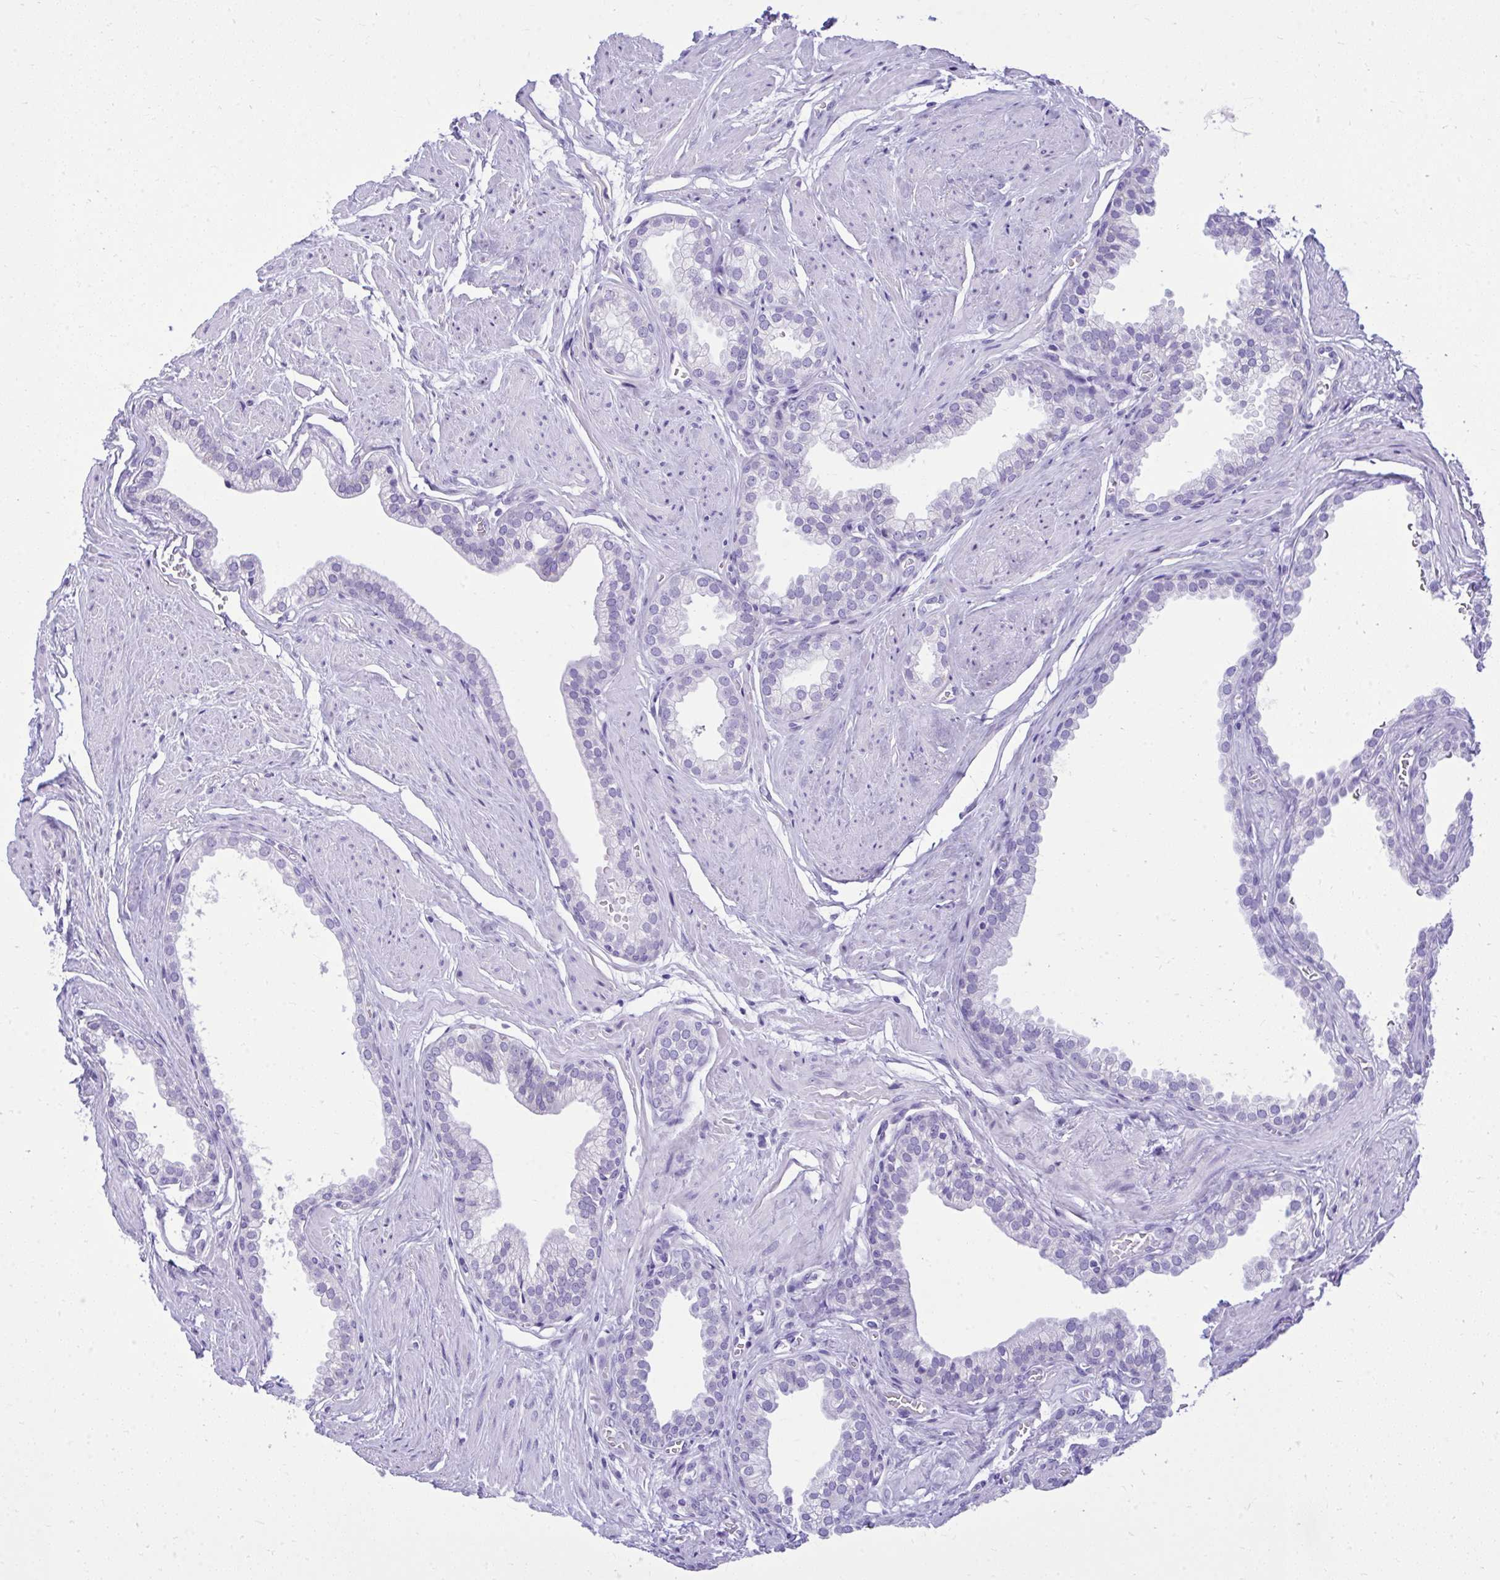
{"staining": {"intensity": "negative", "quantity": "none", "location": "none"}, "tissue": "prostate", "cell_type": "Glandular cells", "image_type": "normal", "snomed": [{"axis": "morphology", "description": "Normal tissue, NOS"}, {"axis": "topography", "description": "Prostate"}, {"axis": "topography", "description": "Peripheral nerve tissue"}], "caption": "Glandular cells show no significant protein staining in normal prostate. The staining was performed using DAB to visualize the protein expression in brown, while the nuclei were stained in blue with hematoxylin (Magnification: 20x).", "gene": "RALYL", "patient": {"sex": "male", "age": 55}}